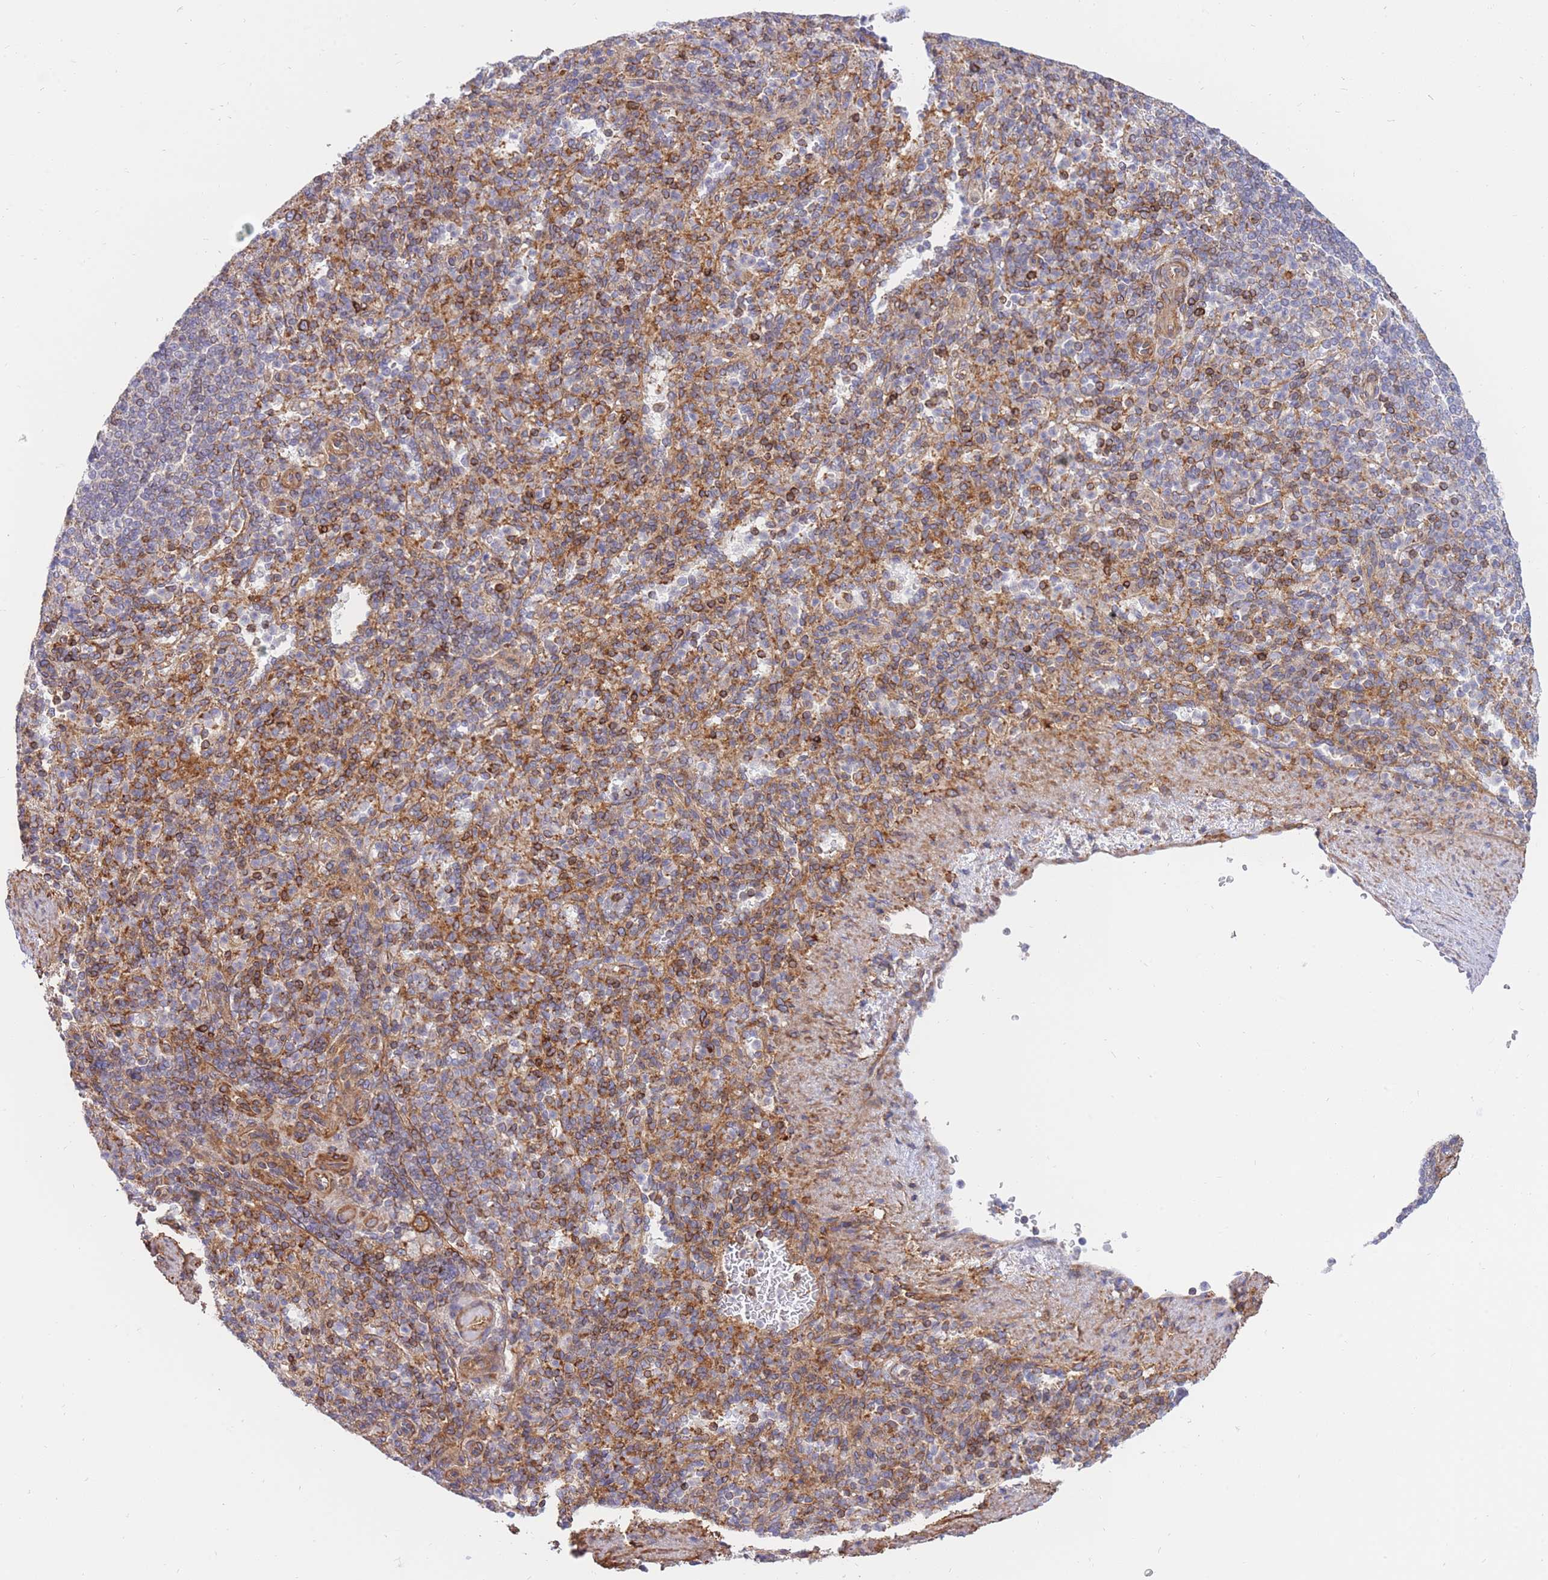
{"staining": {"intensity": "moderate", "quantity": ">75%", "location": "cytoplasmic/membranous"}, "tissue": "spleen", "cell_type": "Cells in red pulp", "image_type": "normal", "snomed": [{"axis": "morphology", "description": "Normal tissue, NOS"}, {"axis": "topography", "description": "Spleen"}], "caption": "A brown stain shows moderate cytoplasmic/membranous positivity of a protein in cells in red pulp of normal spleen.", "gene": "REM1", "patient": {"sex": "female", "age": 74}}